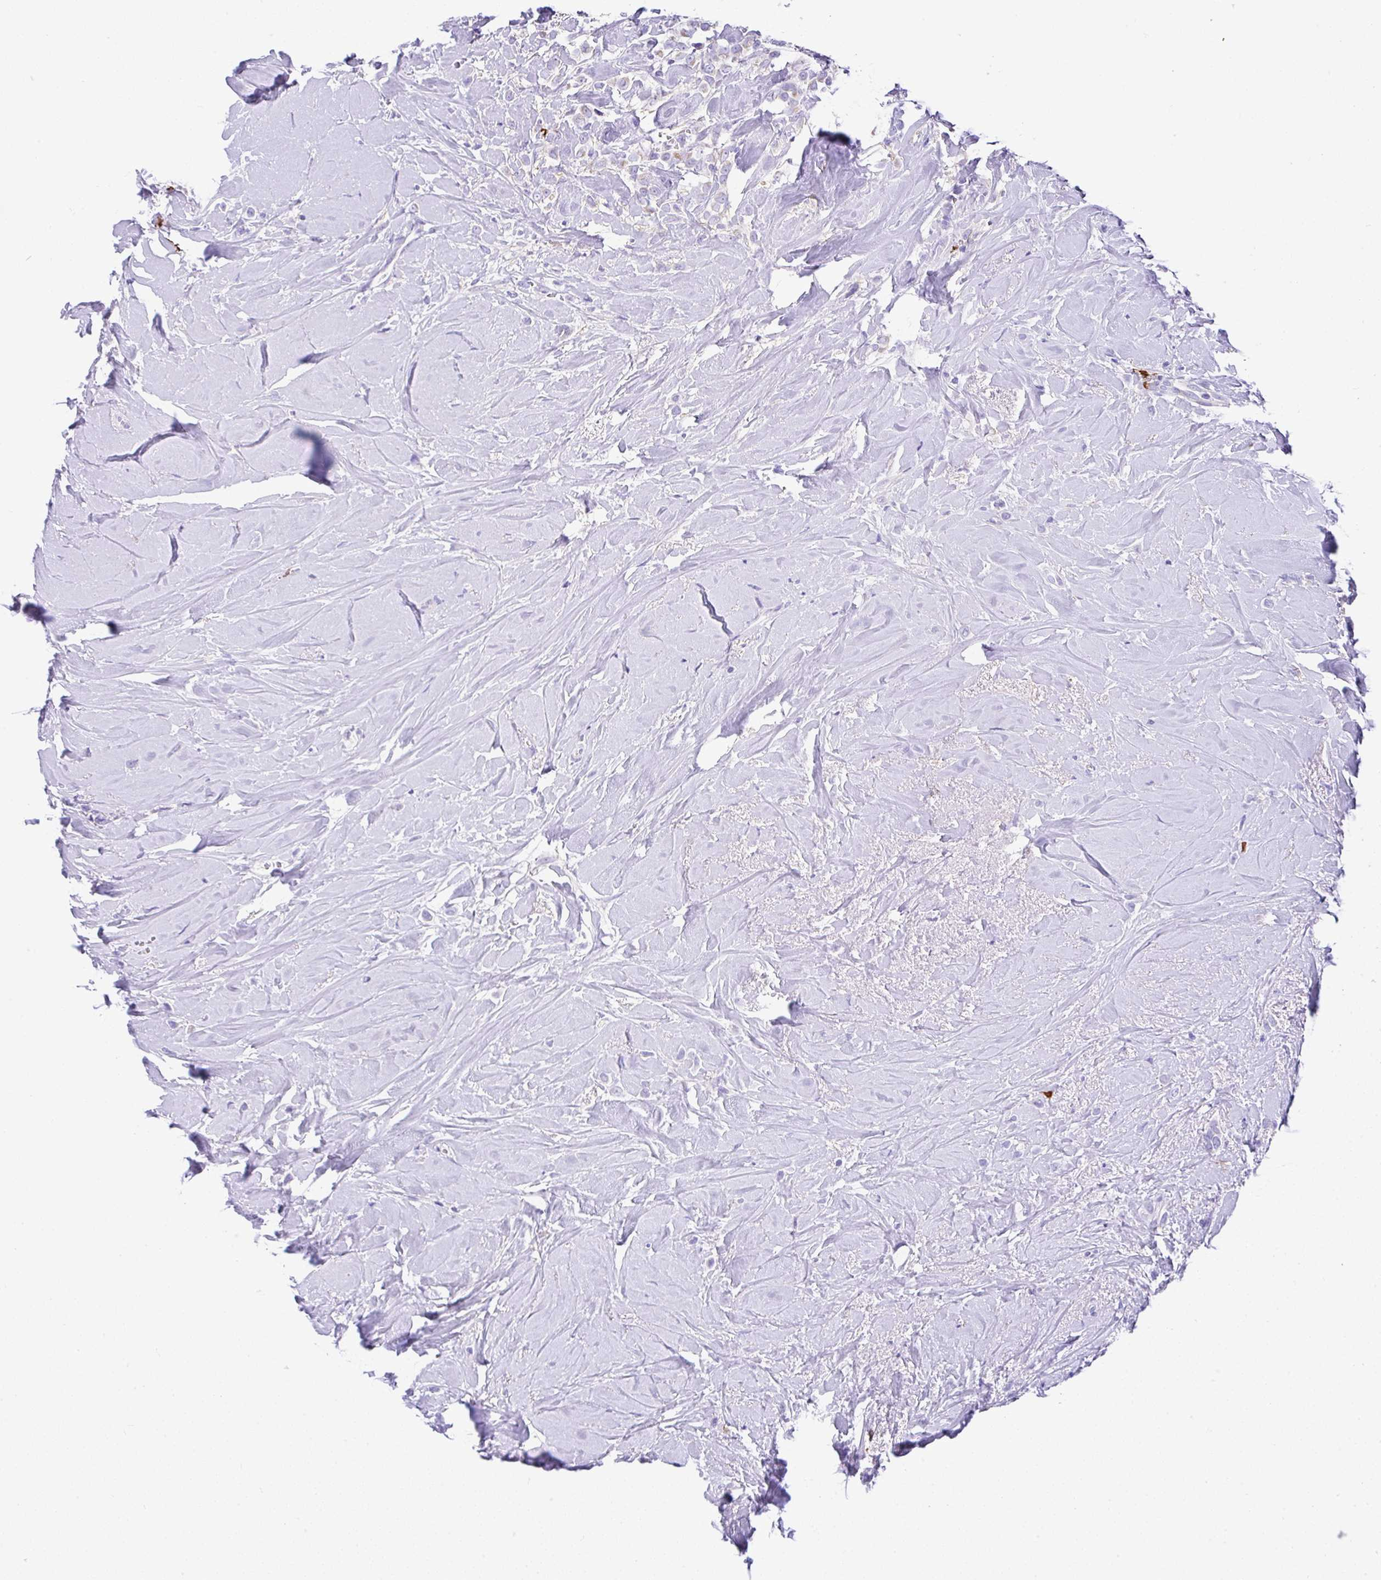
{"staining": {"intensity": "negative", "quantity": "none", "location": "none"}, "tissue": "breast cancer", "cell_type": "Tumor cells", "image_type": "cancer", "snomed": [{"axis": "morphology", "description": "Duct carcinoma"}, {"axis": "topography", "description": "Breast"}], "caption": "This is an immunohistochemistry (IHC) histopathology image of invasive ductal carcinoma (breast). There is no expression in tumor cells.", "gene": "SLC13A1", "patient": {"sex": "female", "age": 80}}